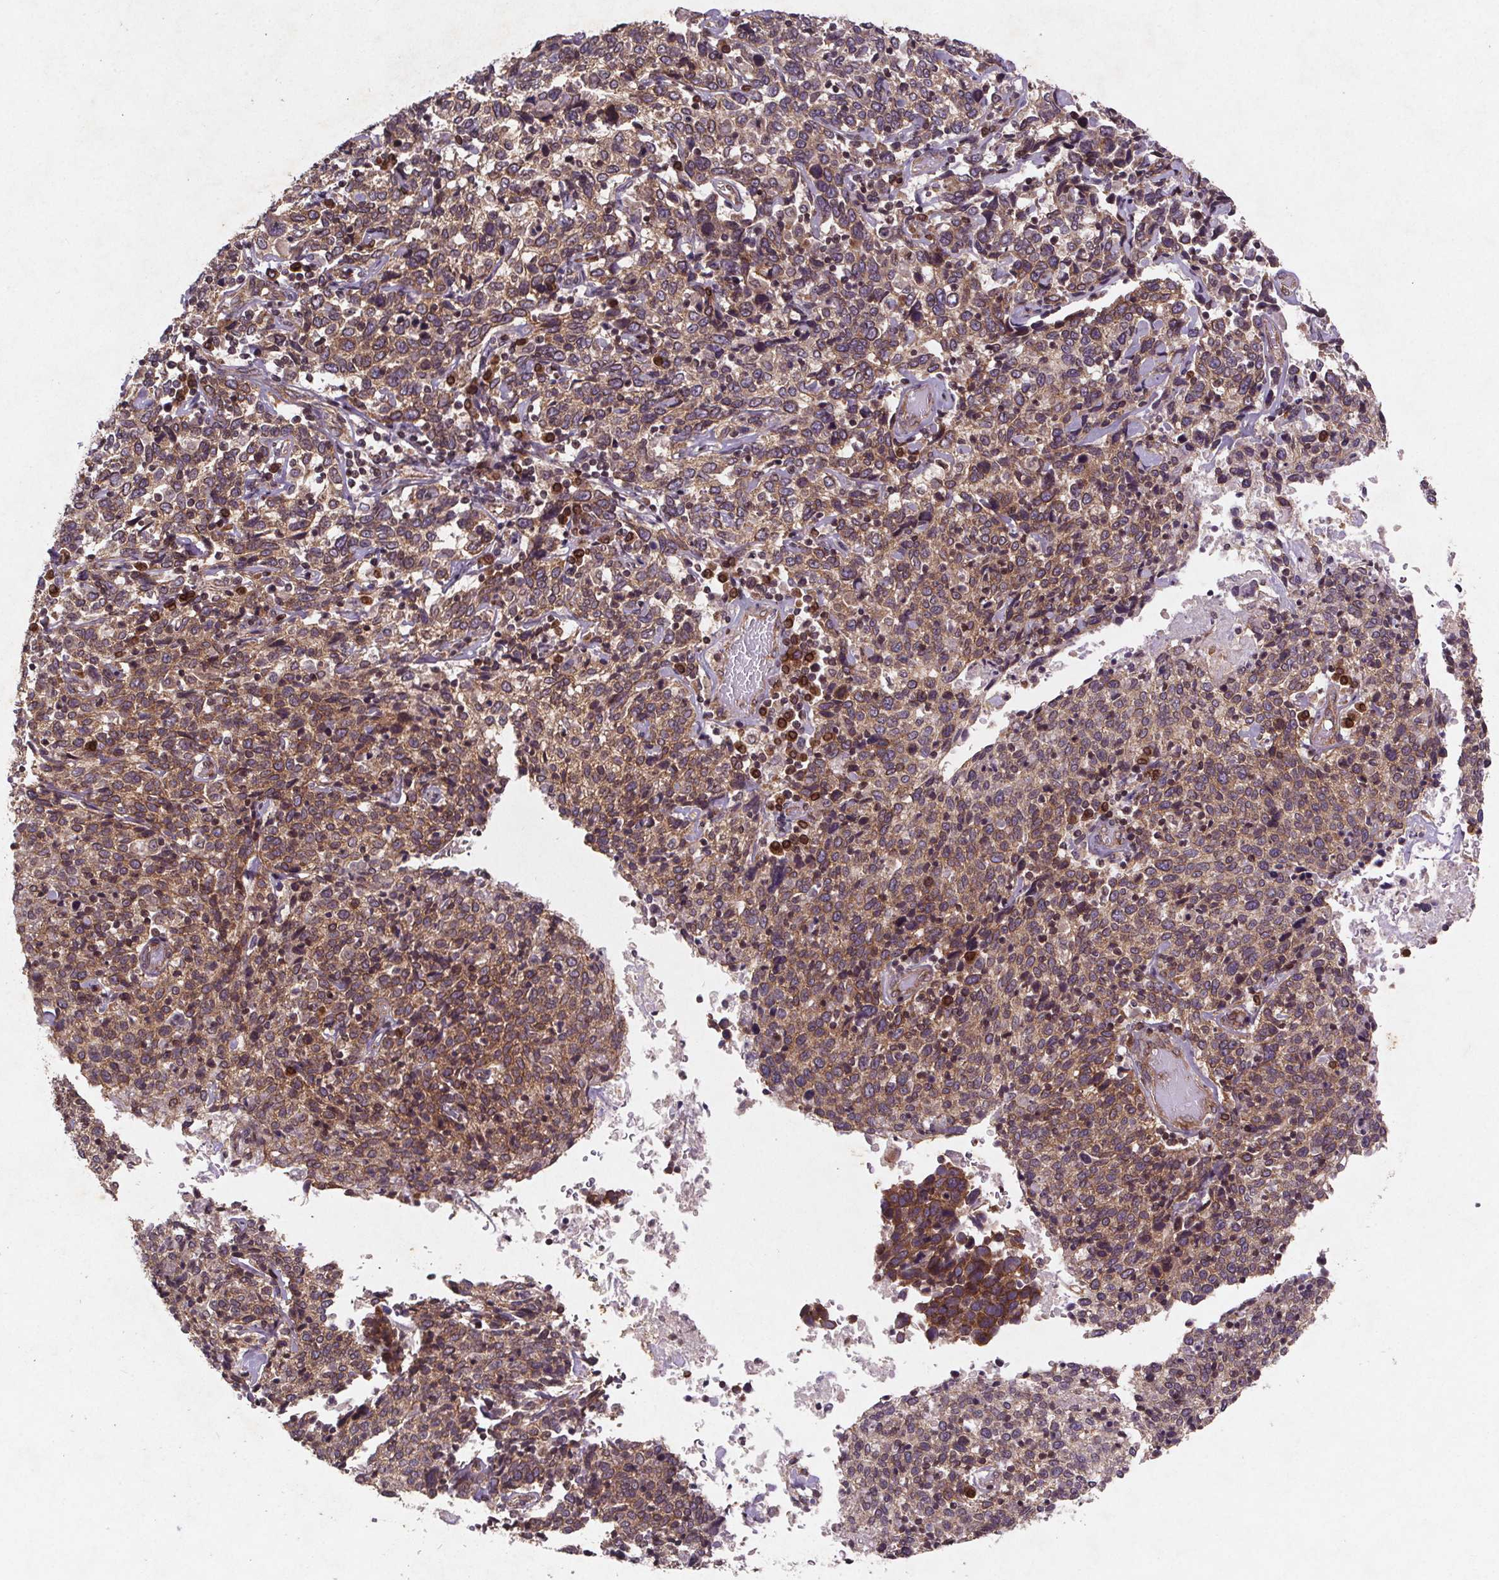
{"staining": {"intensity": "weak", "quantity": "25%-75%", "location": "cytoplasmic/membranous"}, "tissue": "cervical cancer", "cell_type": "Tumor cells", "image_type": "cancer", "snomed": [{"axis": "morphology", "description": "Squamous cell carcinoma, NOS"}, {"axis": "topography", "description": "Cervix"}], "caption": "This image displays immunohistochemistry (IHC) staining of human squamous cell carcinoma (cervical), with low weak cytoplasmic/membranous staining in about 25%-75% of tumor cells.", "gene": "STRN3", "patient": {"sex": "female", "age": 46}}